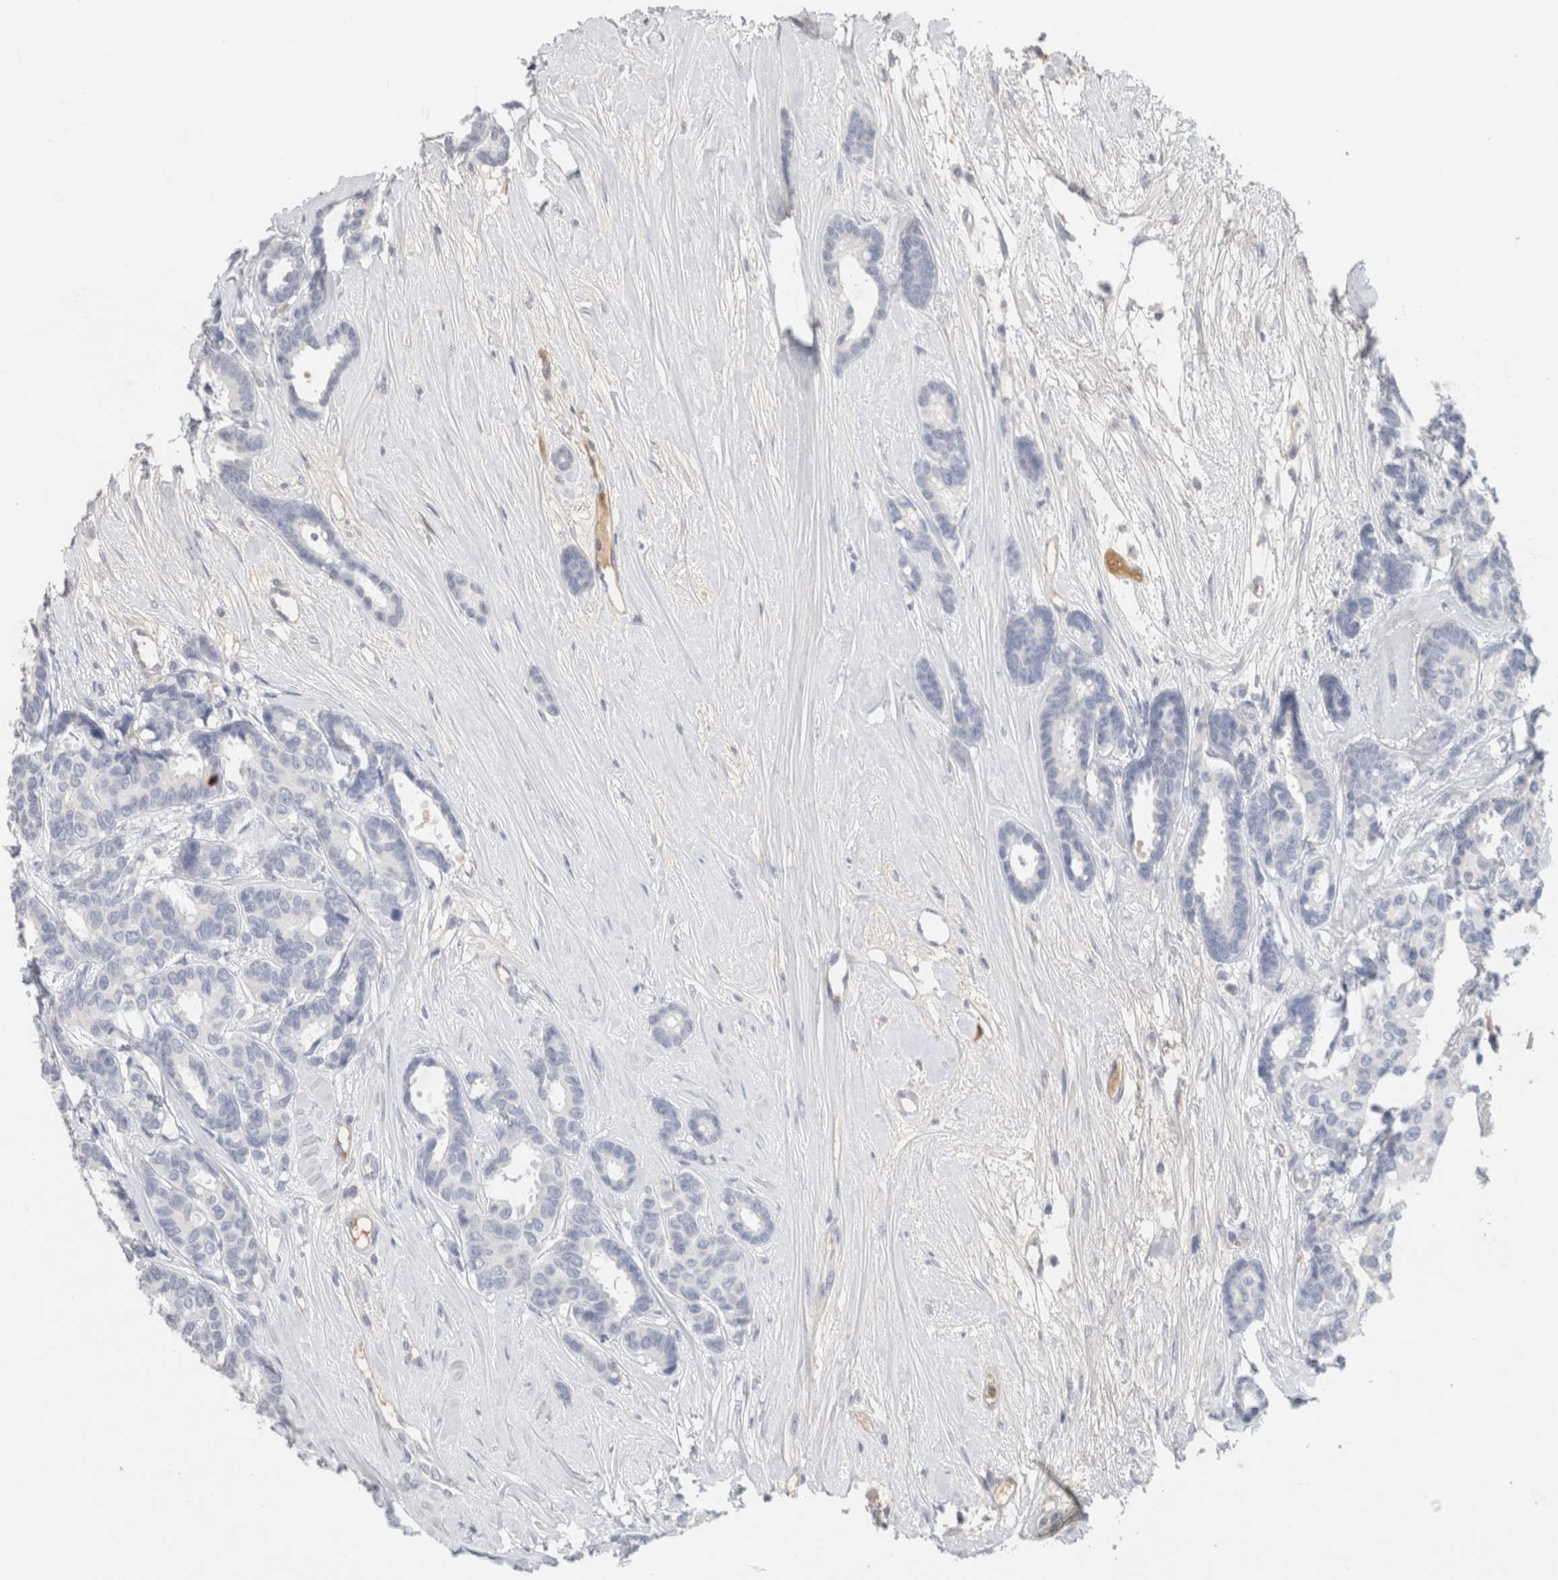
{"staining": {"intensity": "negative", "quantity": "none", "location": "none"}, "tissue": "breast cancer", "cell_type": "Tumor cells", "image_type": "cancer", "snomed": [{"axis": "morphology", "description": "Duct carcinoma"}, {"axis": "topography", "description": "Breast"}], "caption": "IHC of breast cancer (invasive ductal carcinoma) demonstrates no positivity in tumor cells.", "gene": "SCGB1A1", "patient": {"sex": "female", "age": 87}}